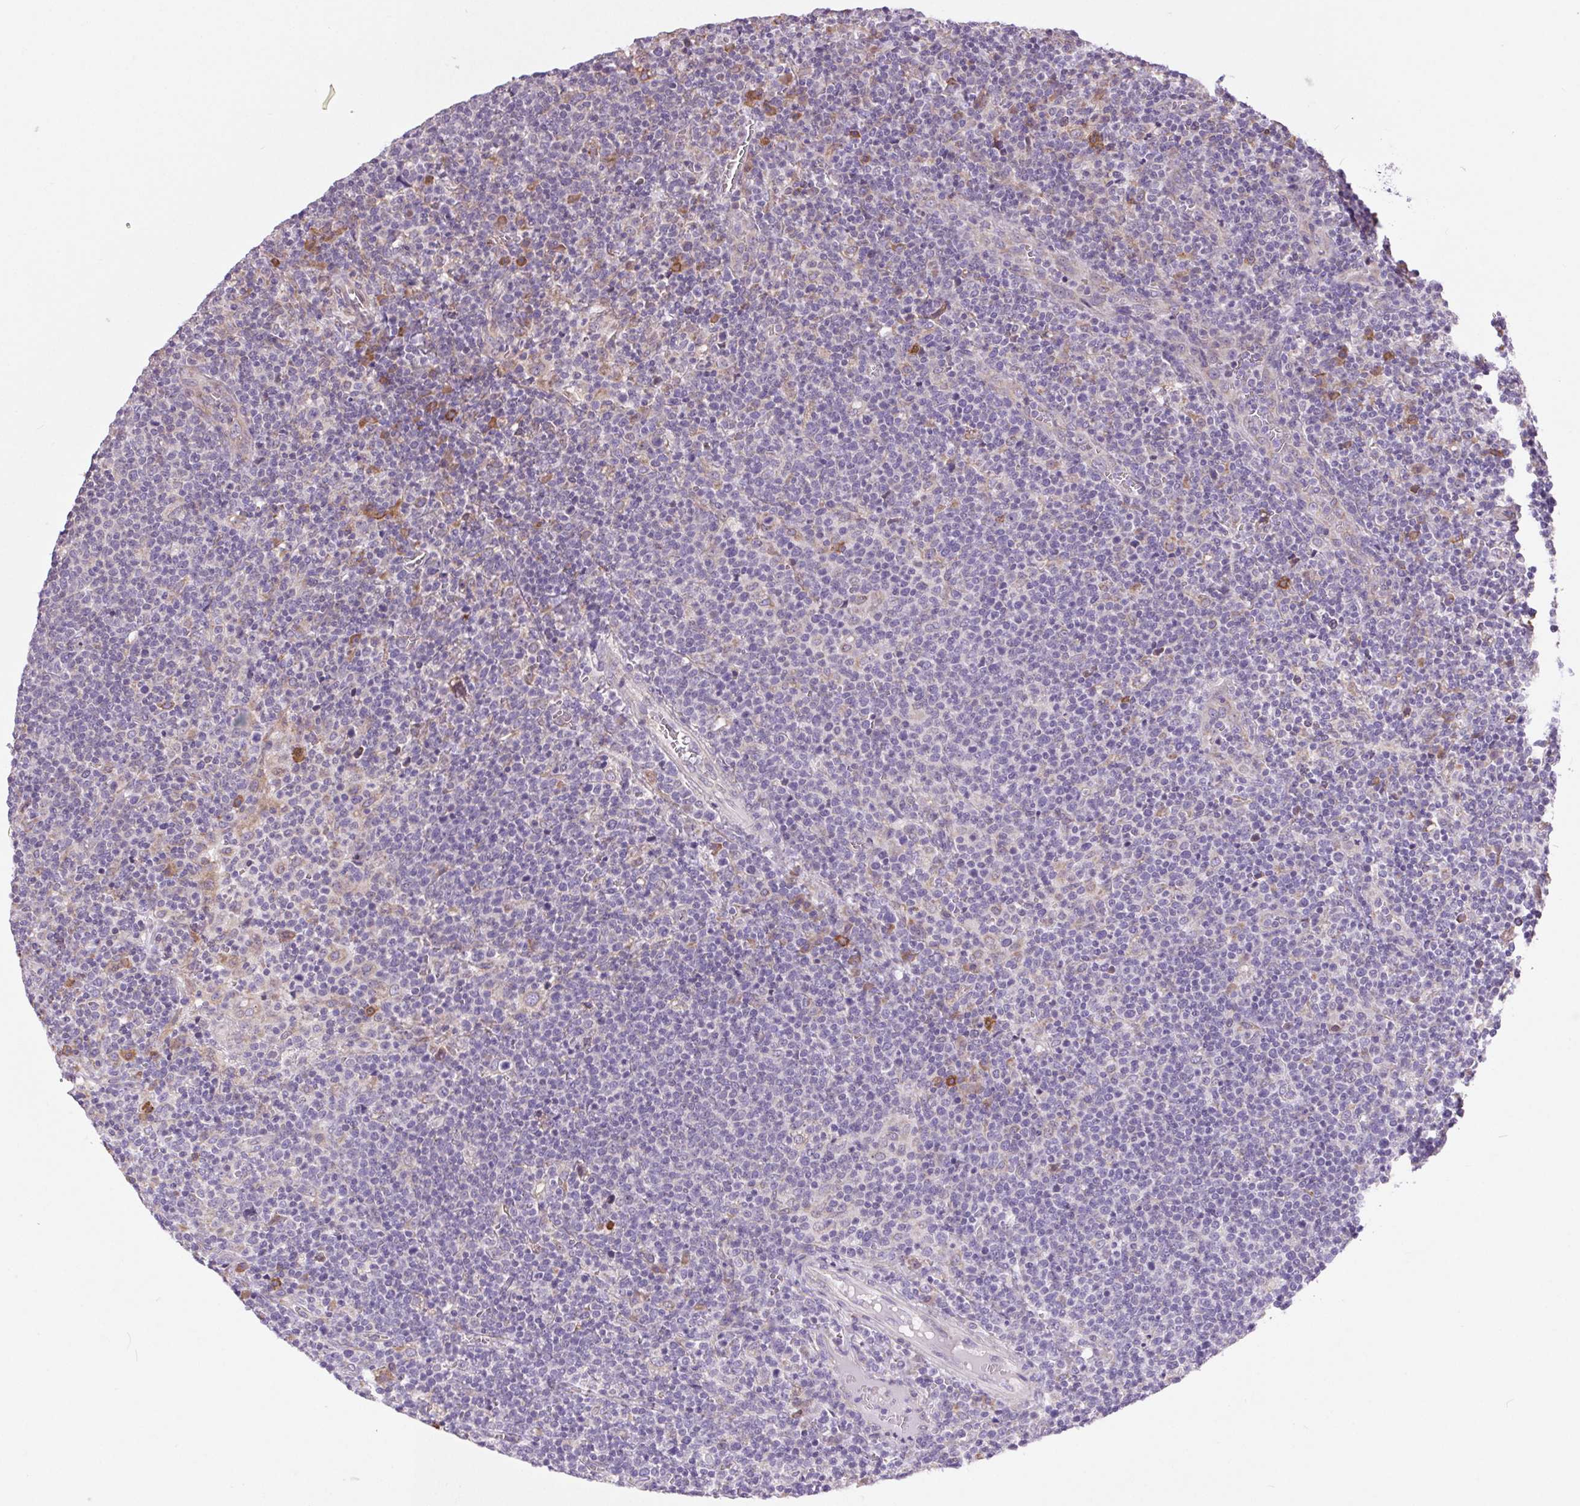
{"staining": {"intensity": "negative", "quantity": "none", "location": "none"}, "tissue": "lymphoma", "cell_type": "Tumor cells", "image_type": "cancer", "snomed": [{"axis": "morphology", "description": "Malignant lymphoma, non-Hodgkin's type, High grade"}, {"axis": "topography", "description": "Lymph node"}], "caption": "There is no significant staining in tumor cells of lymphoma.", "gene": "SNX31", "patient": {"sex": "male", "age": 61}}